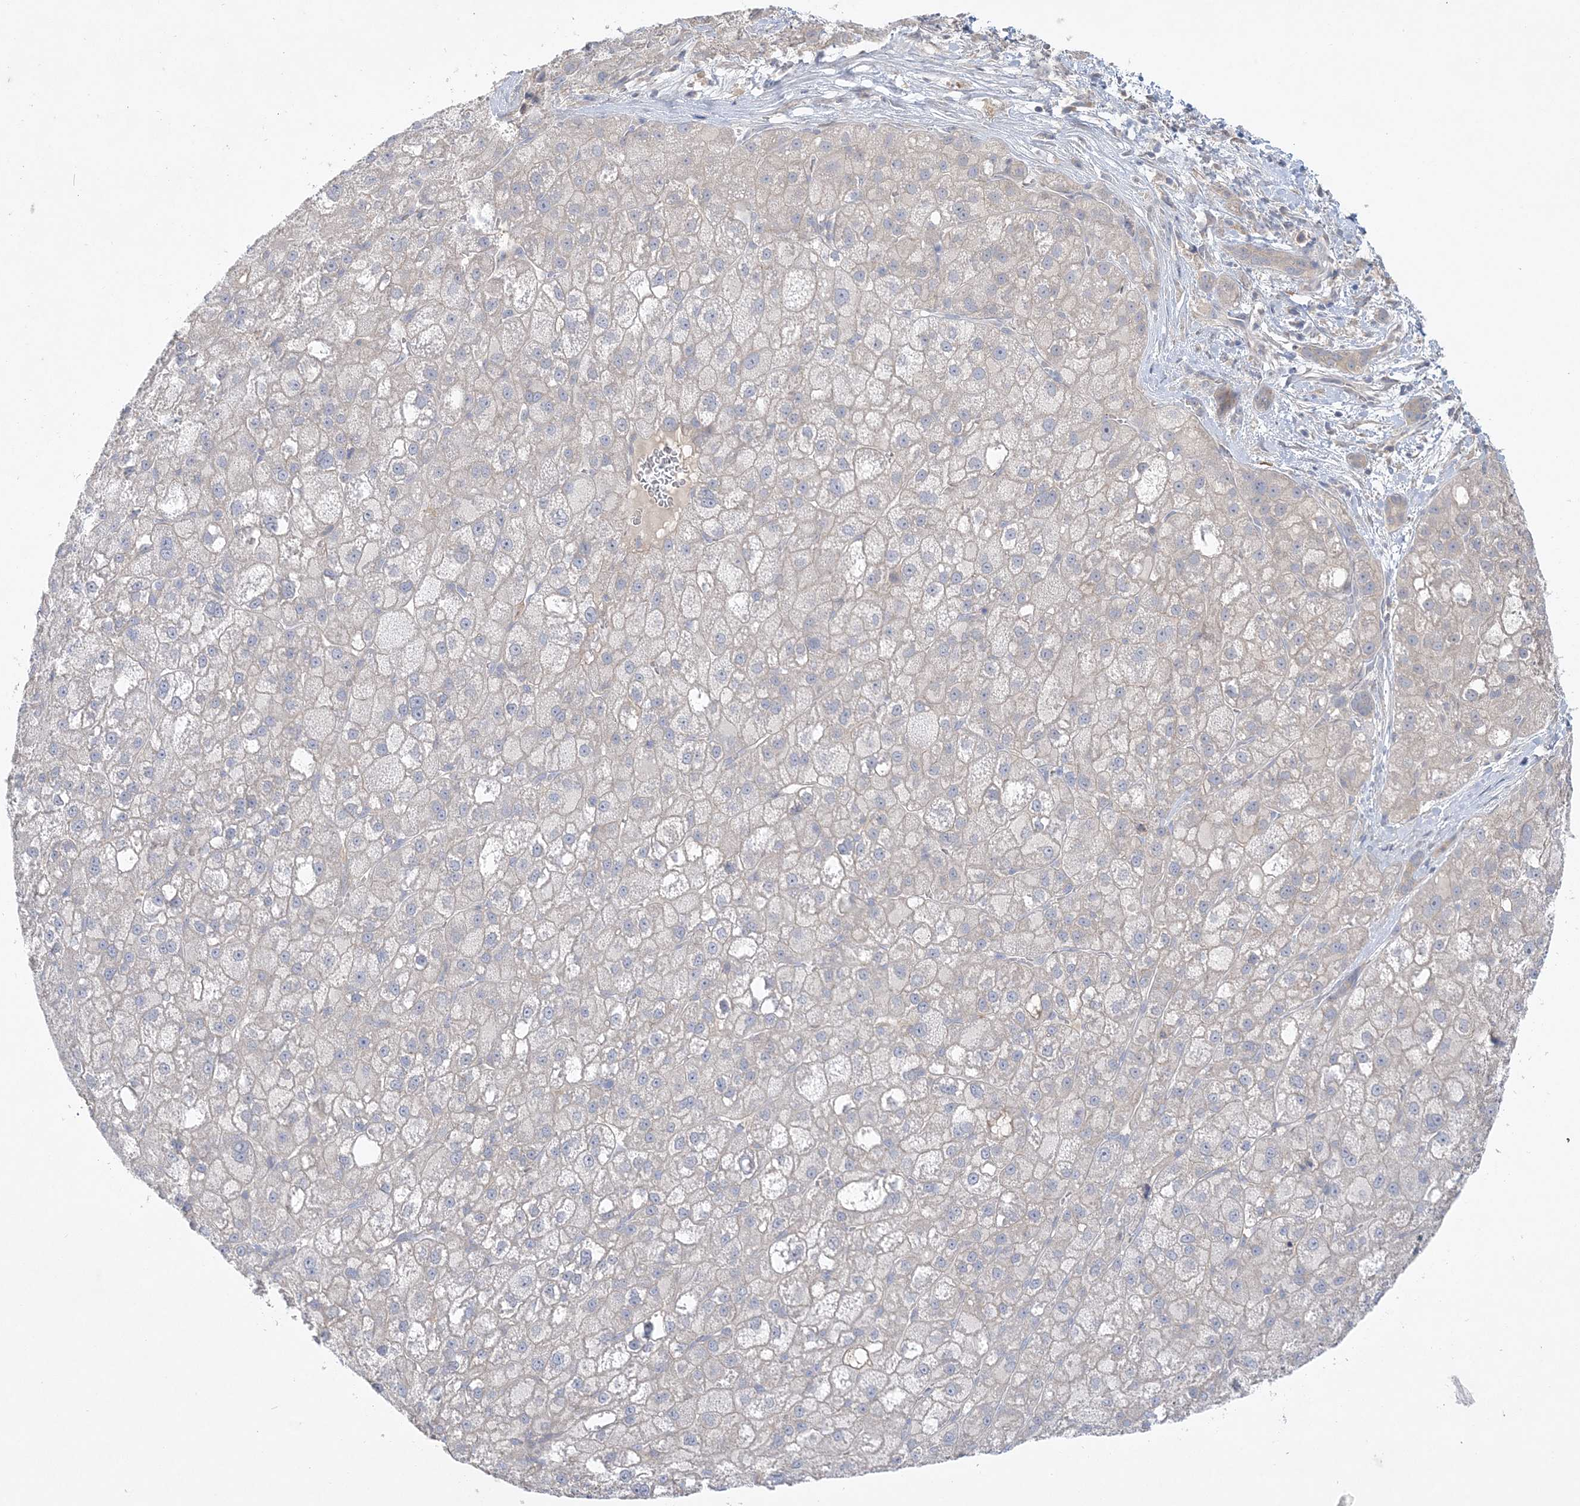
{"staining": {"intensity": "negative", "quantity": "none", "location": "none"}, "tissue": "liver cancer", "cell_type": "Tumor cells", "image_type": "cancer", "snomed": [{"axis": "morphology", "description": "Carcinoma, Hepatocellular, NOS"}, {"axis": "topography", "description": "Liver"}], "caption": "A histopathology image of hepatocellular carcinoma (liver) stained for a protein reveals no brown staining in tumor cells.", "gene": "ANKRD35", "patient": {"sex": "male", "age": 57}}